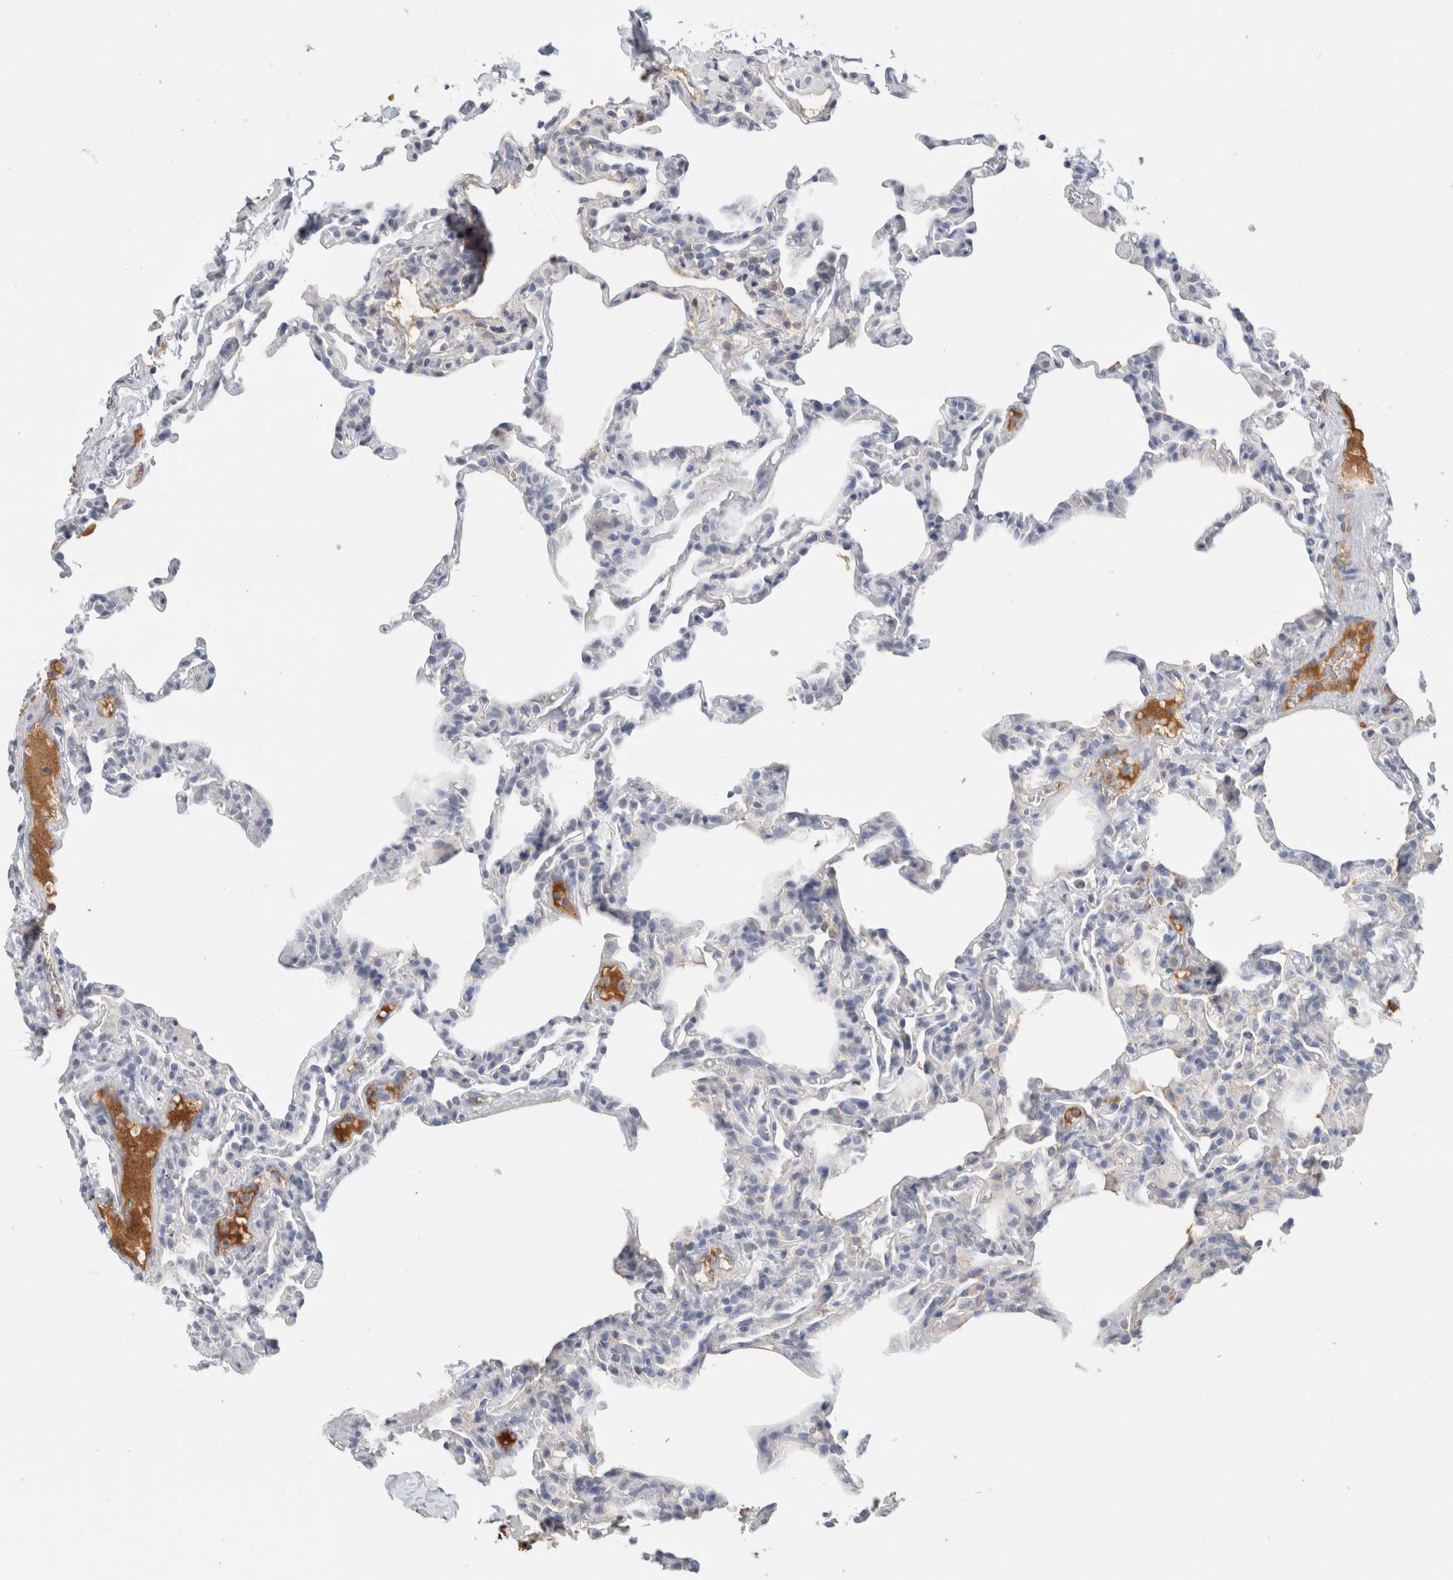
{"staining": {"intensity": "negative", "quantity": "none", "location": "none"}, "tissue": "lung", "cell_type": "Alveolar cells", "image_type": "normal", "snomed": [{"axis": "morphology", "description": "Normal tissue, NOS"}, {"axis": "topography", "description": "Lung"}], "caption": "There is no significant staining in alveolar cells of lung. (Stains: DAB immunohistochemistry (IHC) with hematoxylin counter stain, Microscopy: brightfield microscopy at high magnification).", "gene": "SCGB1A1", "patient": {"sex": "male", "age": 20}}